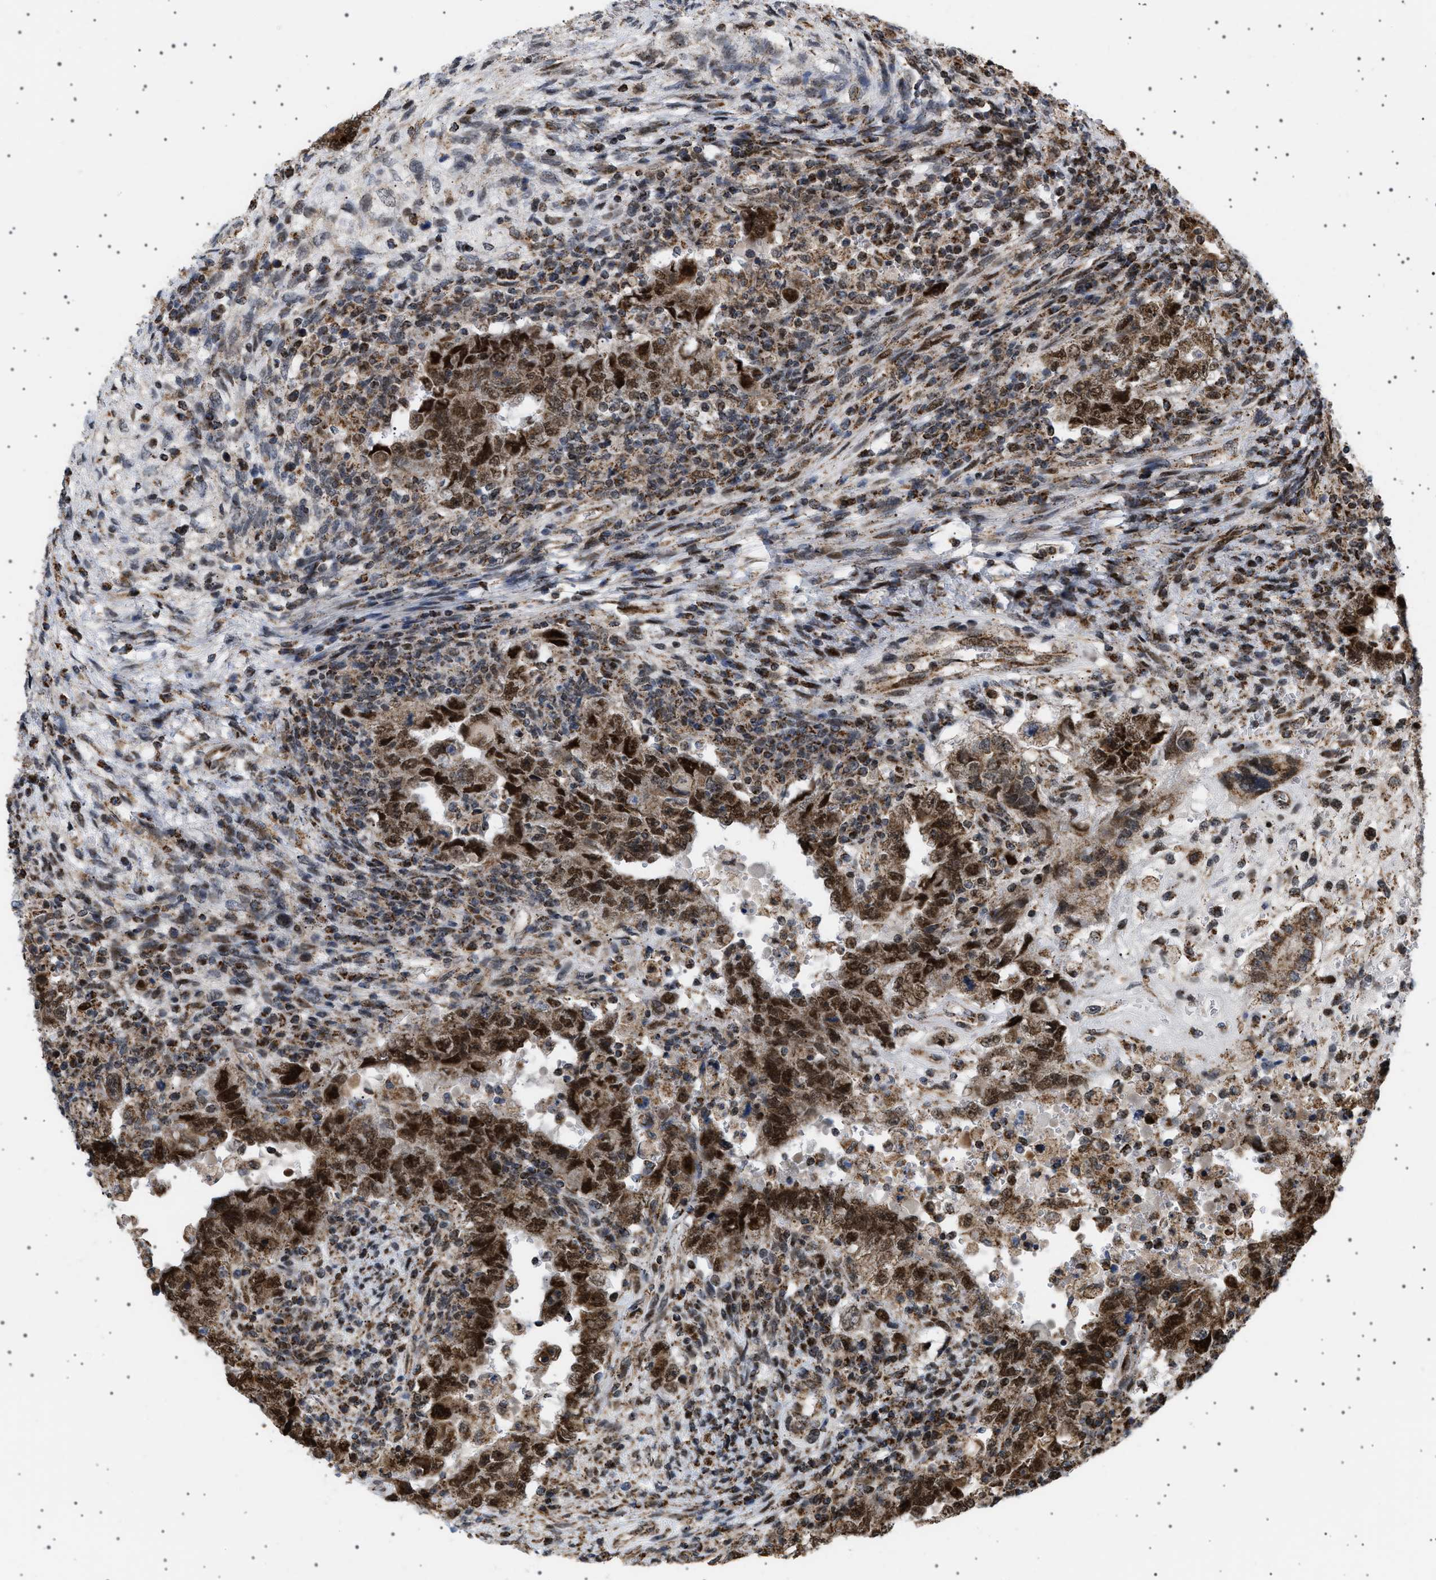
{"staining": {"intensity": "strong", "quantity": ">75%", "location": "cytoplasmic/membranous,nuclear"}, "tissue": "testis cancer", "cell_type": "Tumor cells", "image_type": "cancer", "snomed": [{"axis": "morphology", "description": "Carcinoma, Embryonal, NOS"}, {"axis": "topography", "description": "Testis"}], "caption": "This micrograph demonstrates testis cancer (embryonal carcinoma) stained with IHC to label a protein in brown. The cytoplasmic/membranous and nuclear of tumor cells show strong positivity for the protein. Nuclei are counter-stained blue.", "gene": "MELK", "patient": {"sex": "male", "age": 26}}